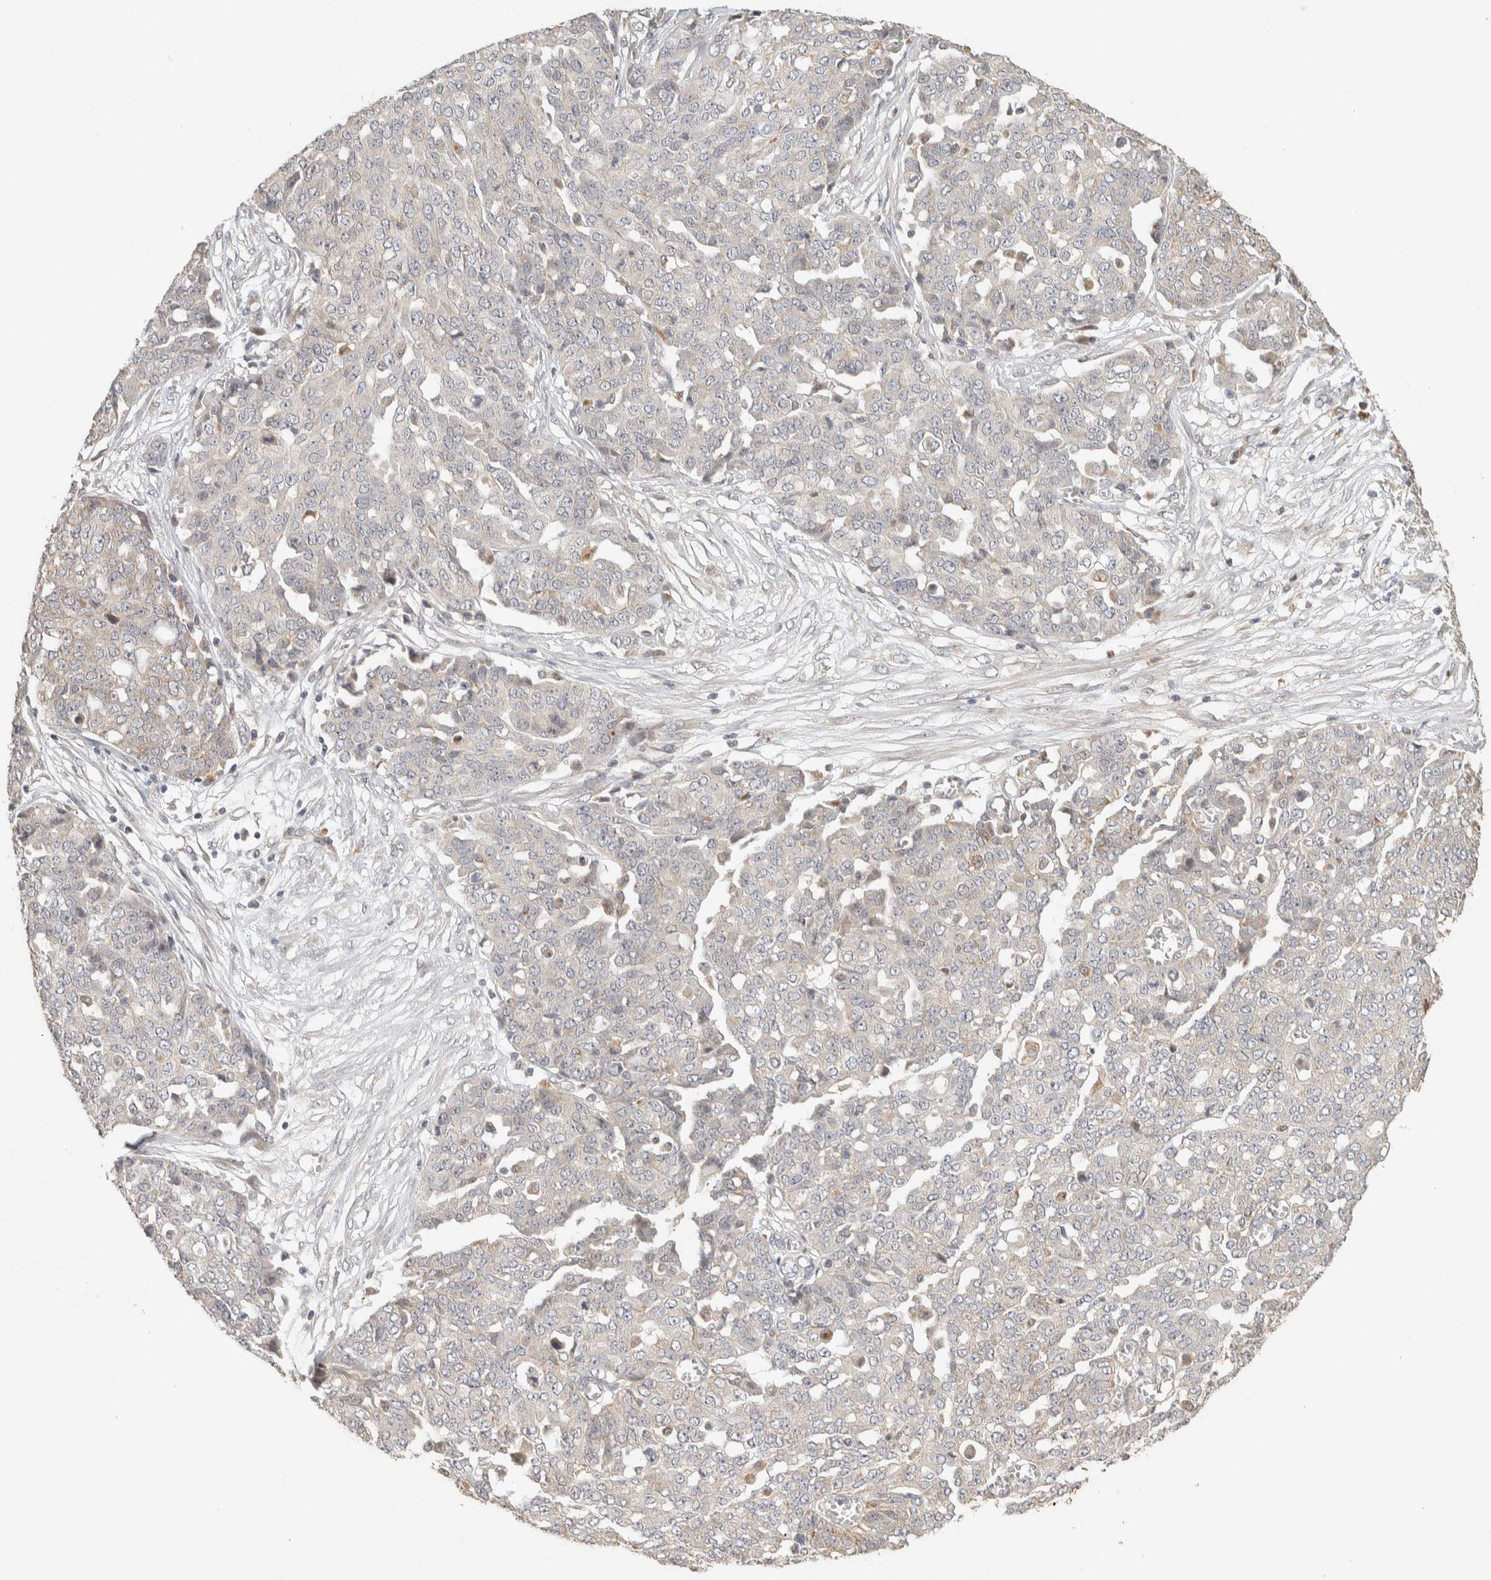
{"staining": {"intensity": "negative", "quantity": "none", "location": "none"}, "tissue": "ovarian cancer", "cell_type": "Tumor cells", "image_type": "cancer", "snomed": [{"axis": "morphology", "description": "Cystadenocarcinoma, serous, NOS"}, {"axis": "topography", "description": "Soft tissue"}, {"axis": "topography", "description": "Ovary"}], "caption": "The immunohistochemistry (IHC) histopathology image has no significant expression in tumor cells of serous cystadenocarcinoma (ovarian) tissue. (Brightfield microscopy of DAB (3,3'-diaminobenzidine) IHC at high magnification).", "gene": "ITPA", "patient": {"sex": "female", "age": 57}}